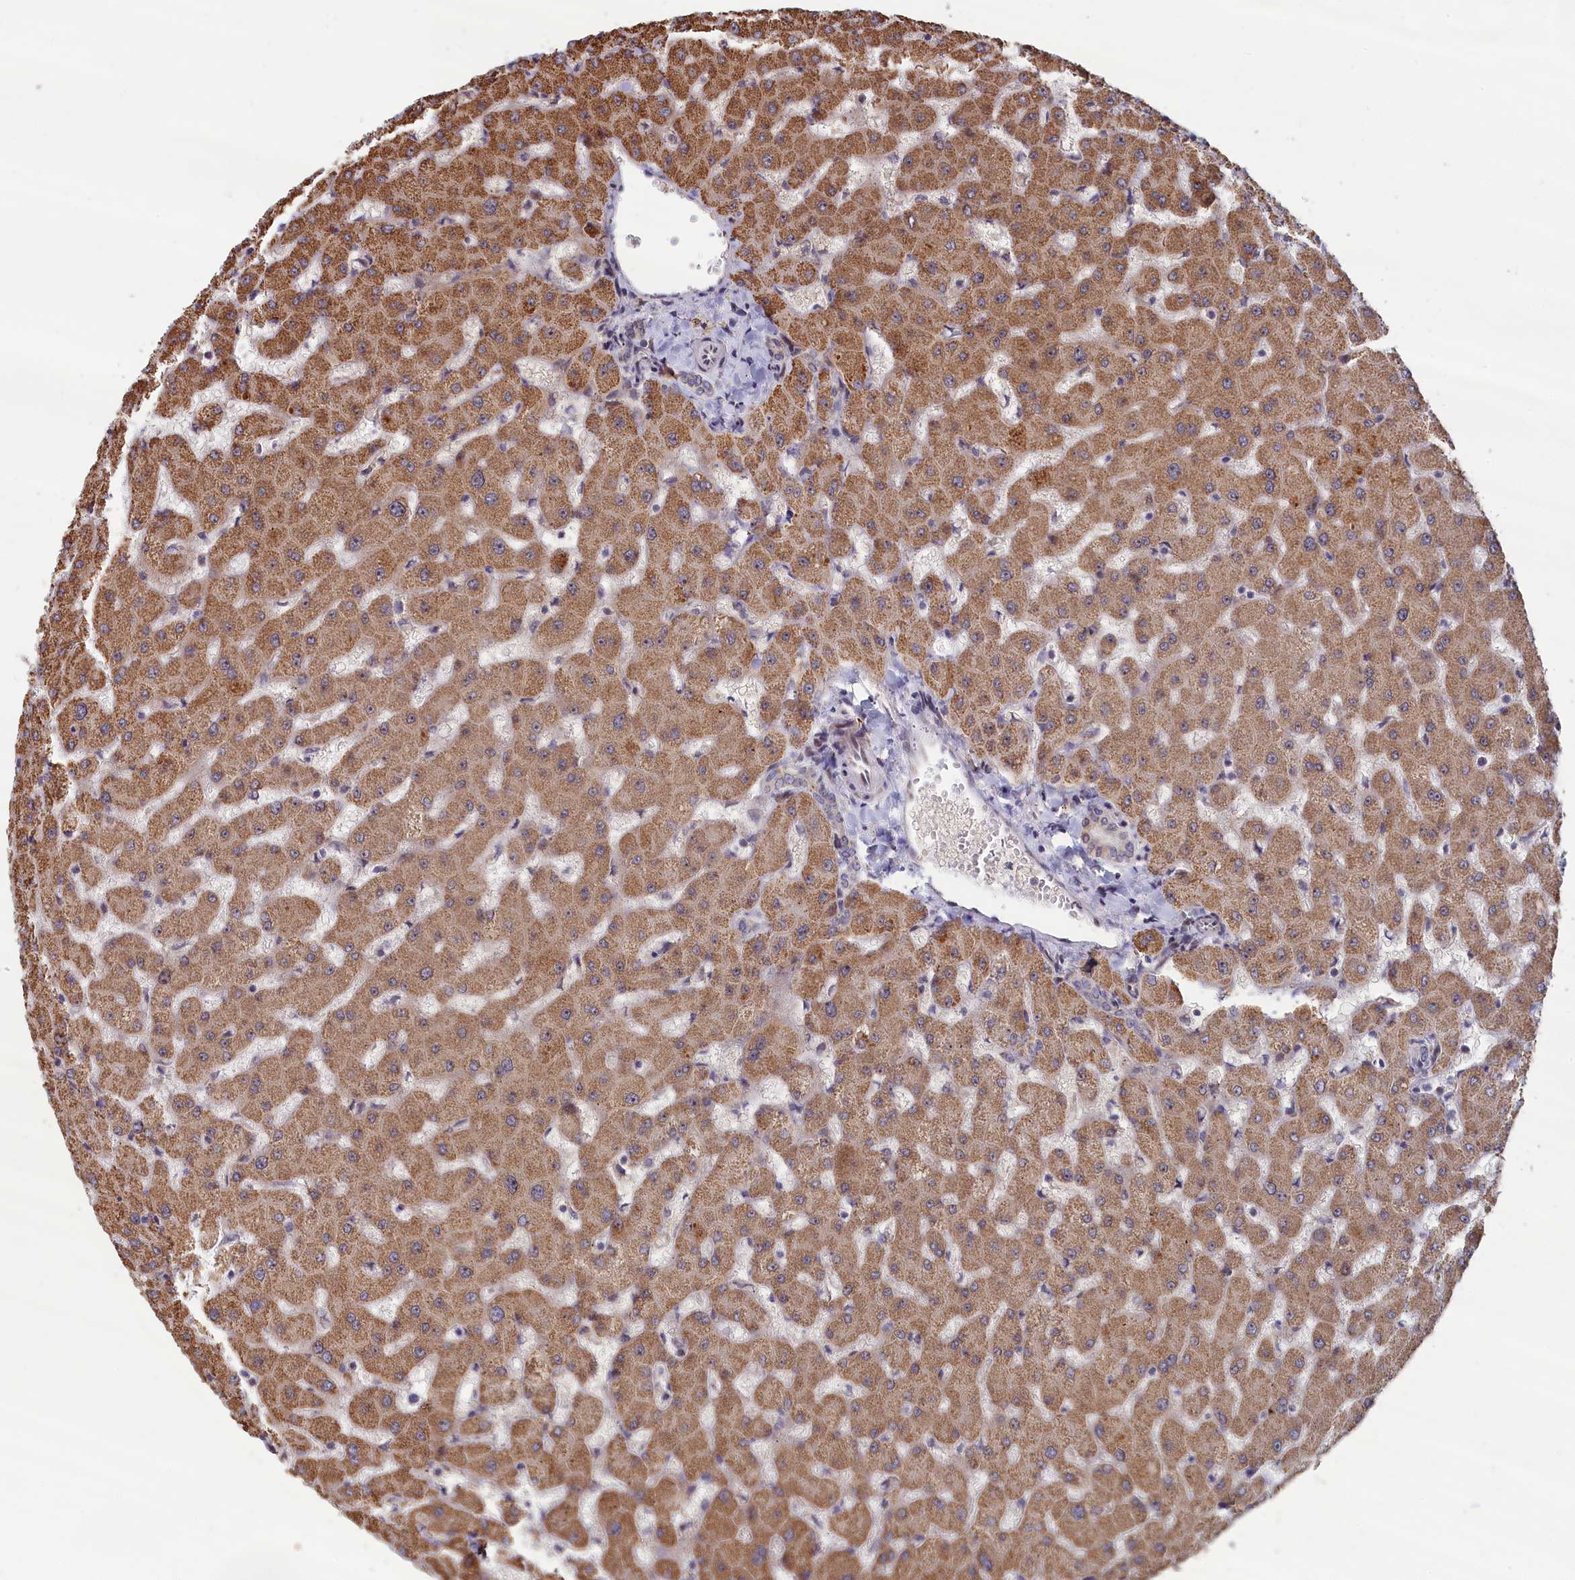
{"staining": {"intensity": "negative", "quantity": "none", "location": "none"}, "tissue": "liver", "cell_type": "Cholangiocytes", "image_type": "normal", "snomed": [{"axis": "morphology", "description": "Normal tissue, NOS"}, {"axis": "topography", "description": "Liver"}], "caption": "Protein analysis of unremarkable liver reveals no significant positivity in cholangiocytes.", "gene": "ENSG00000269825", "patient": {"sex": "female", "age": 63}}